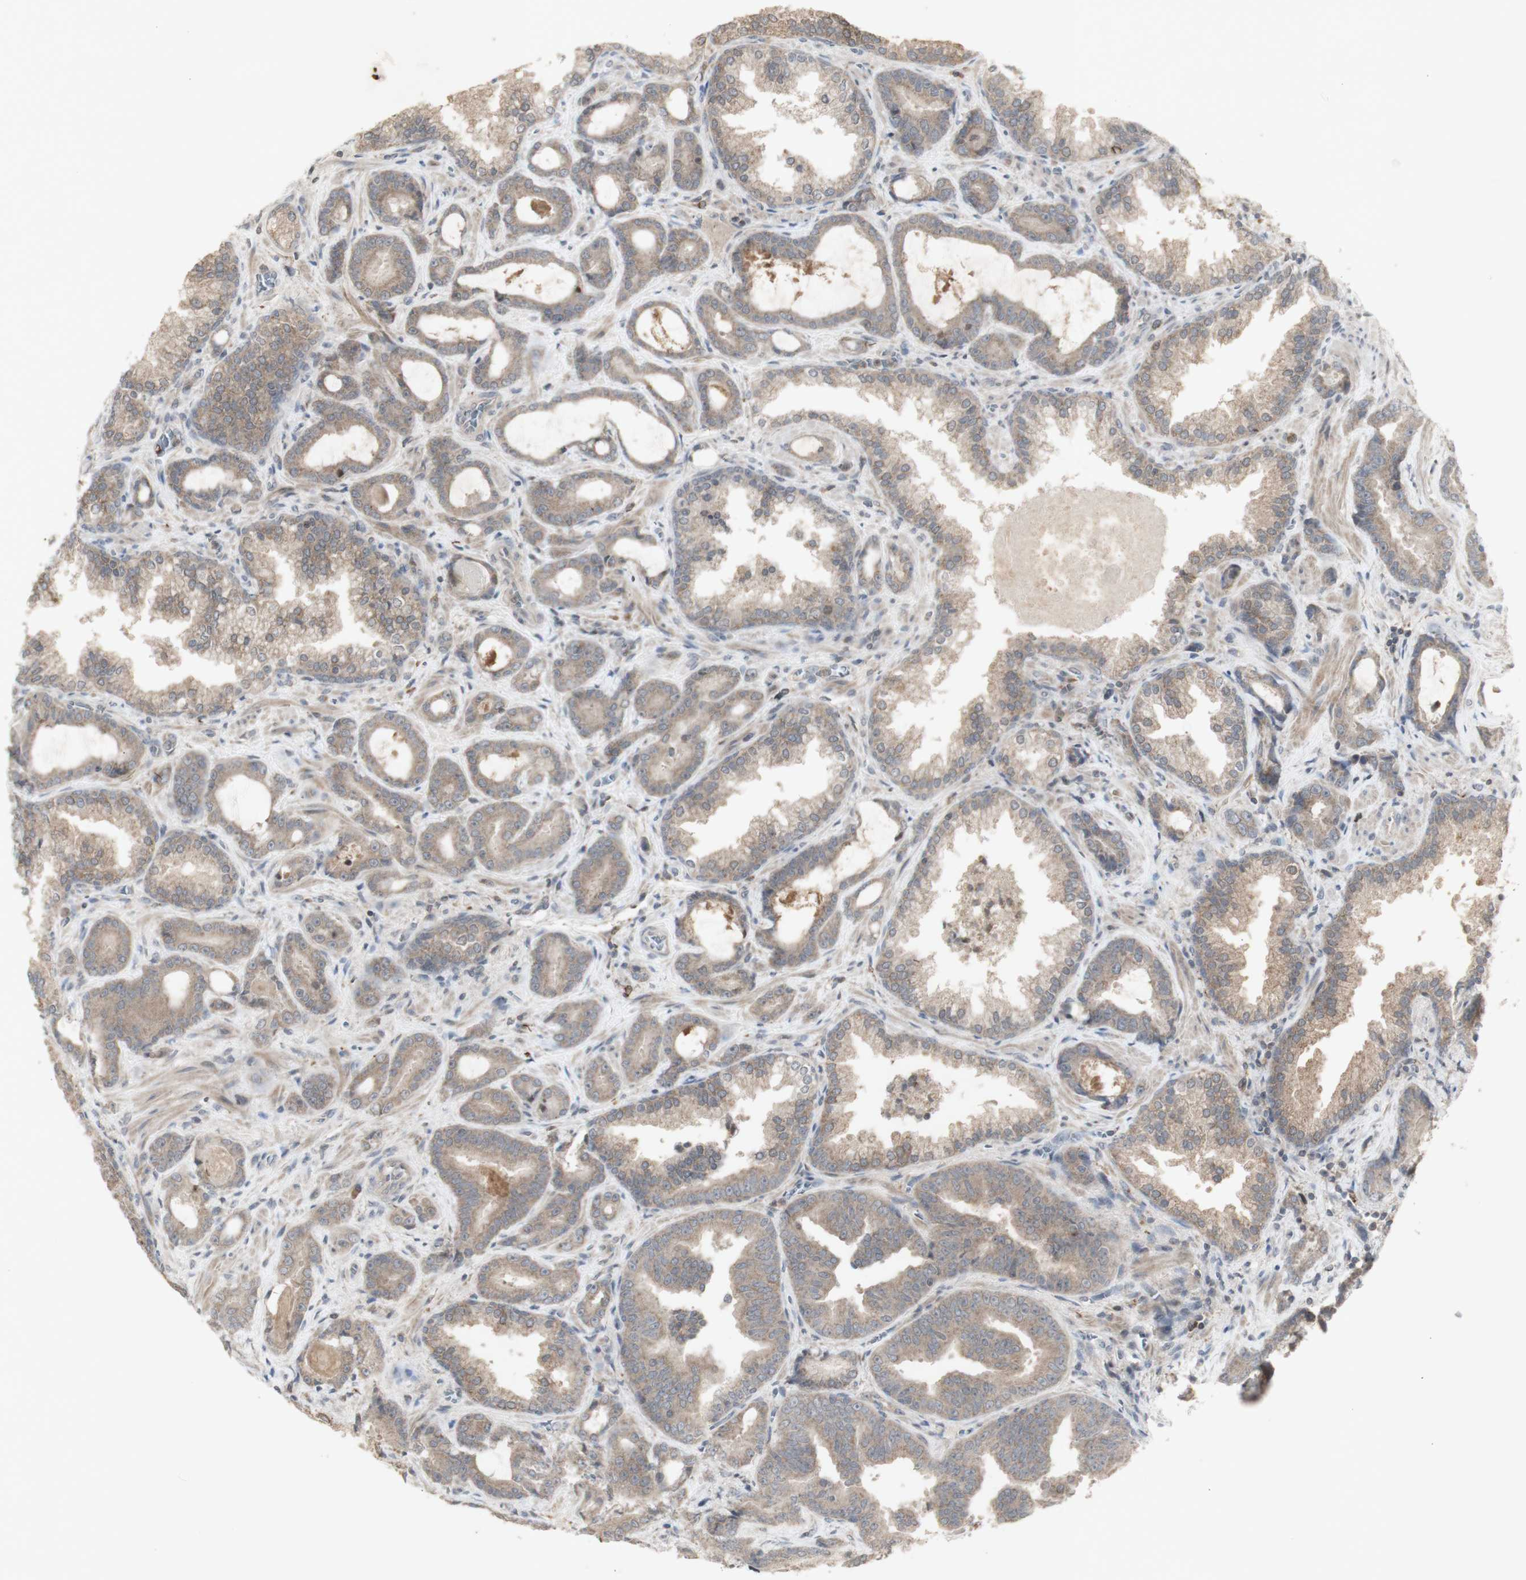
{"staining": {"intensity": "moderate", "quantity": ">75%", "location": "cytoplasmic/membranous"}, "tissue": "prostate cancer", "cell_type": "Tumor cells", "image_type": "cancer", "snomed": [{"axis": "morphology", "description": "Adenocarcinoma, Low grade"}, {"axis": "topography", "description": "Prostate"}], "caption": "Immunohistochemical staining of human prostate cancer displays medium levels of moderate cytoplasmic/membranous positivity in approximately >75% of tumor cells.", "gene": "INS", "patient": {"sex": "male", "age": 60}}